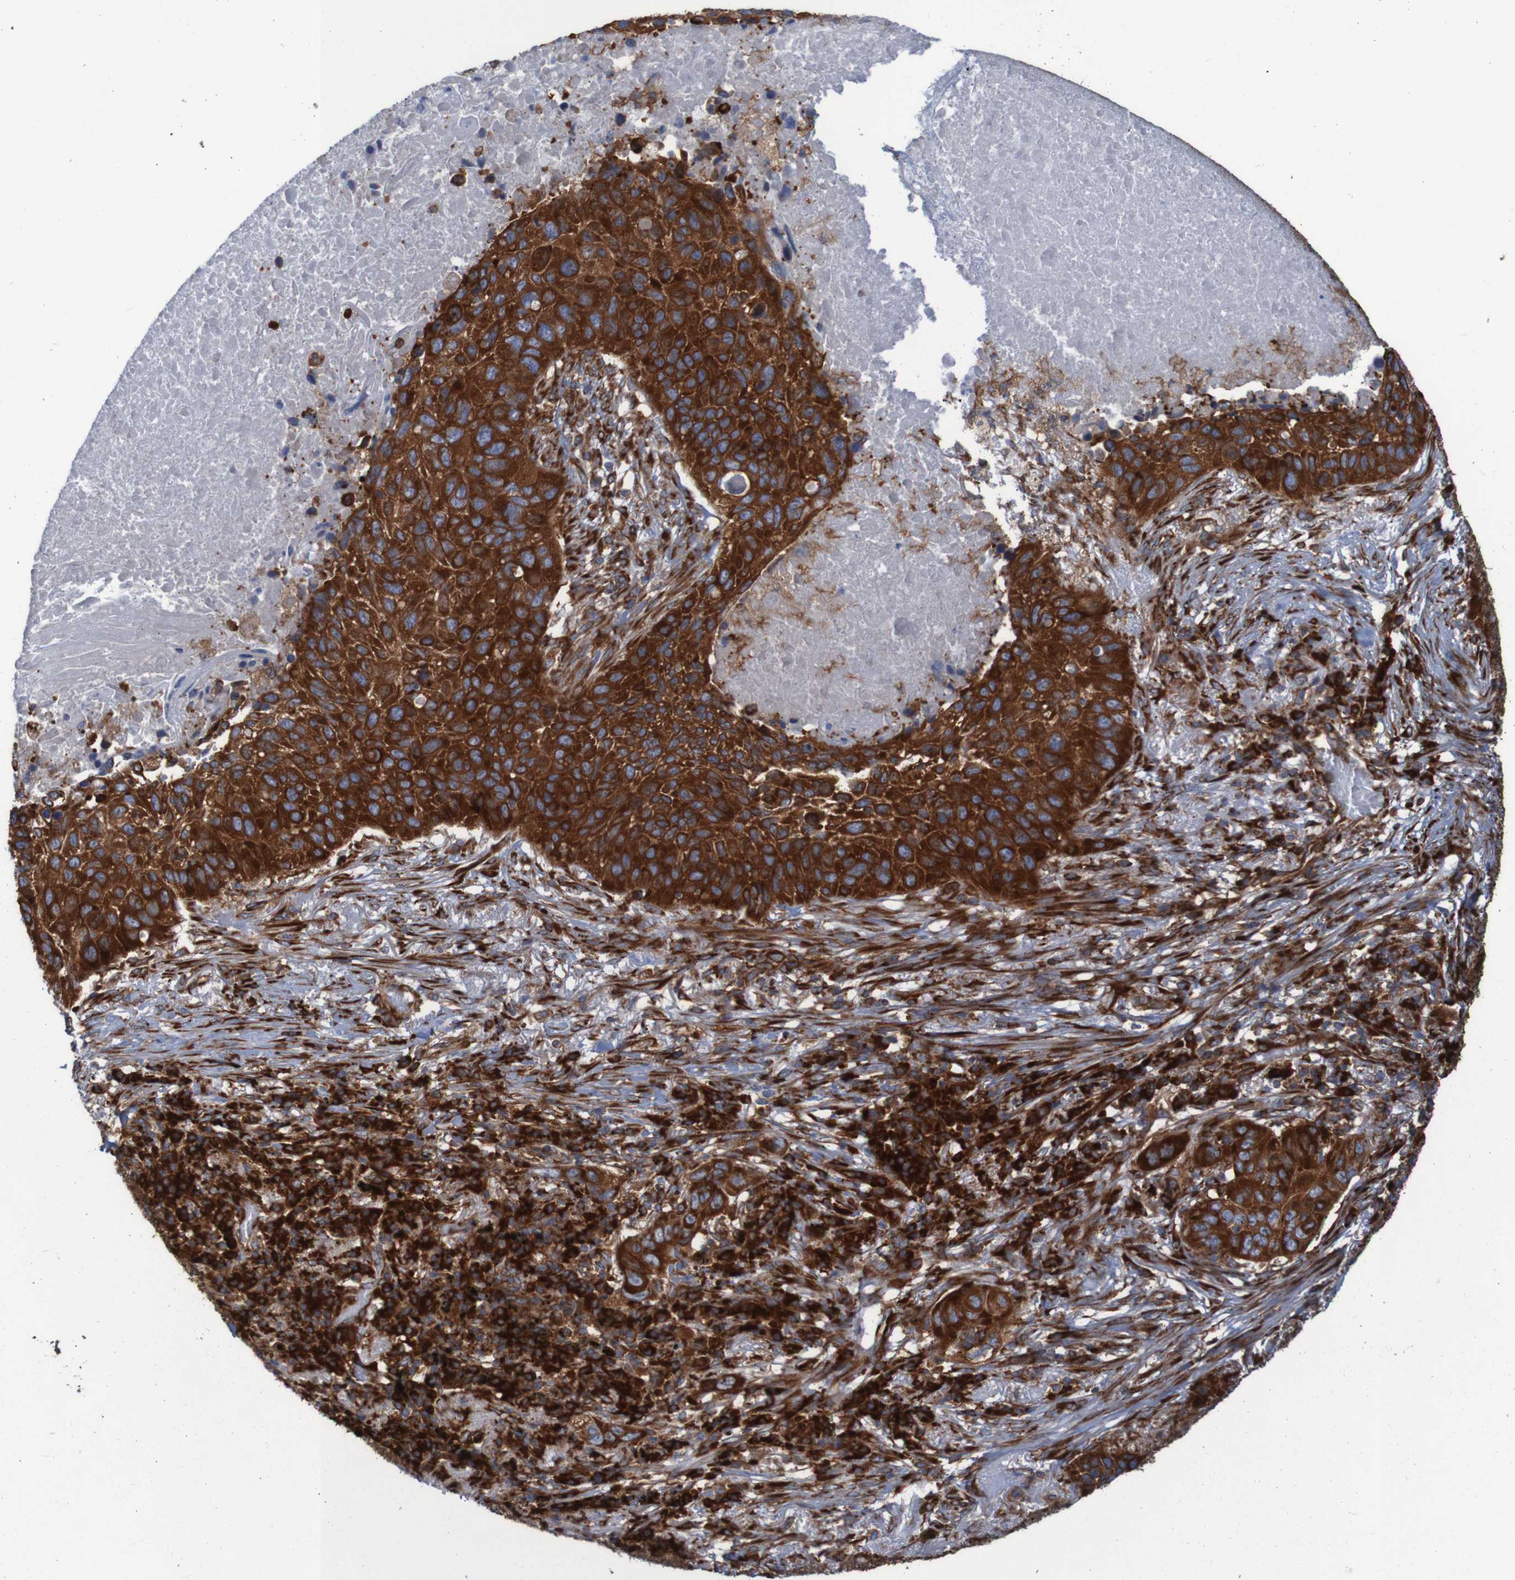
{"staining": {"intensity": "strong", "quantity": ">75%", "location": "cytoplasmic/membranous"}, "tissue": "lung cancer", "cell_type": "Tumor cells", "image_type": "cancer", "snomed": [{"axis": "morphology", "description": "Squamous cell carcinoma, NOS"}, {"axis": "topography", "description": "Lung"}], "caption": "IHC histopathology image of lung squamous cell carcinoma stained for a protein (brown), which shows high levels of strong cytoplasmic/membranous expression in about >75% of tumor cells.", "gene": "RPL10", "patient": {"sex": "male", "age": 57}}